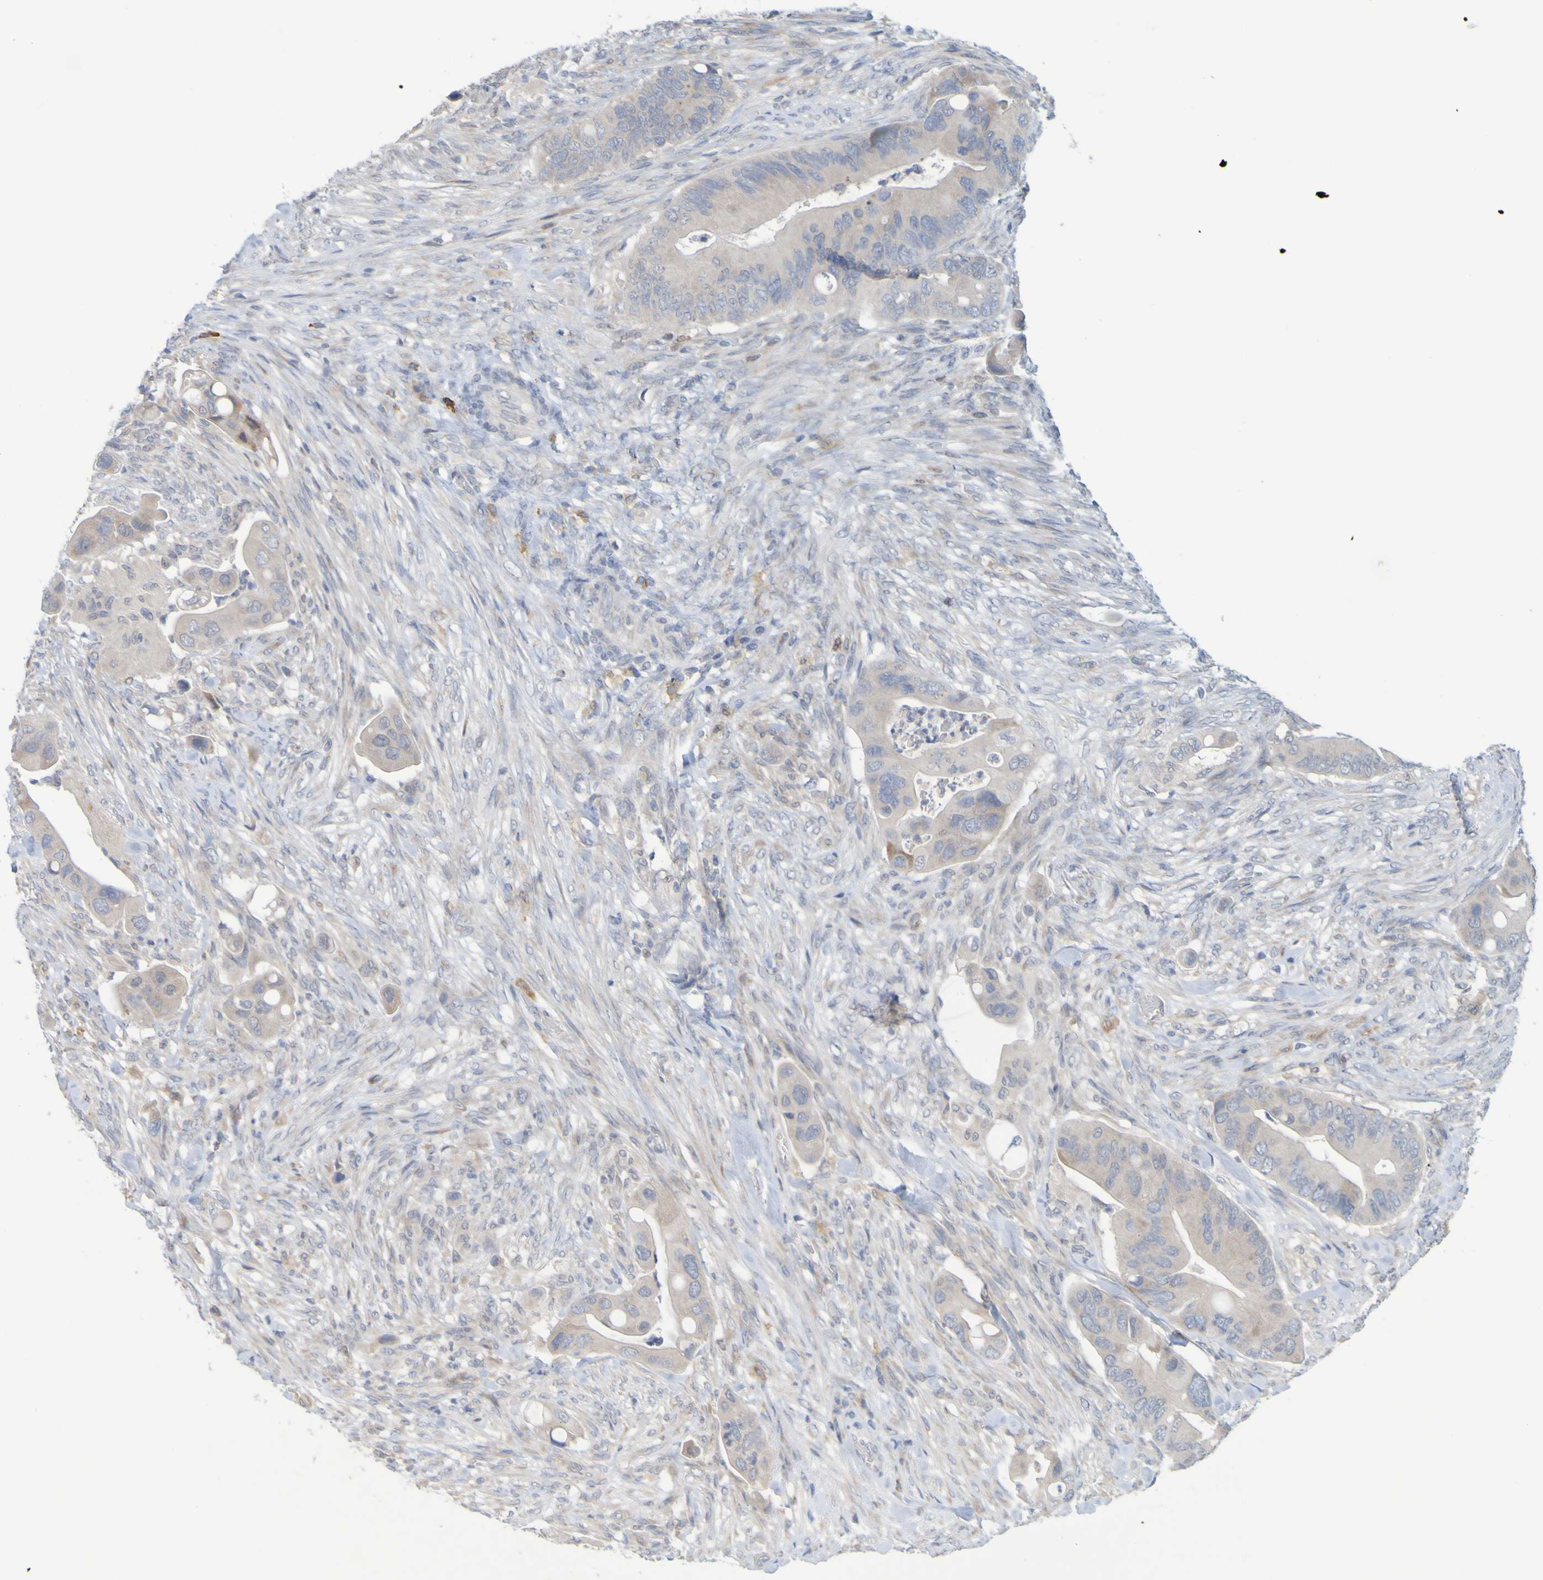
{"staining": {"intensity": "weak", "quantity": "<25%", "location": "cytoplasmic/membranous"}, "tissue": "colorectal cancer", "cell_type": "Tumor cells", "image_type": "cancer", "snomed": [{"axis": "morphology", "description": "Adenocarcinoma, NOS"}, {"axis": "topography", "description": "Rectum"}], "caption": "Image shows no protein staining in tumor cells of colorectal adenocarcinoma tissue. Brightfield microscopy of immunohistochemistry (IHC) stained with DAB (3,3'-diaminobenzidine) (brown) and hematoxylin (blue), captured at high magnification.", "gene": "LILRB5", "patient": {"sex": "female", "age": 57}}